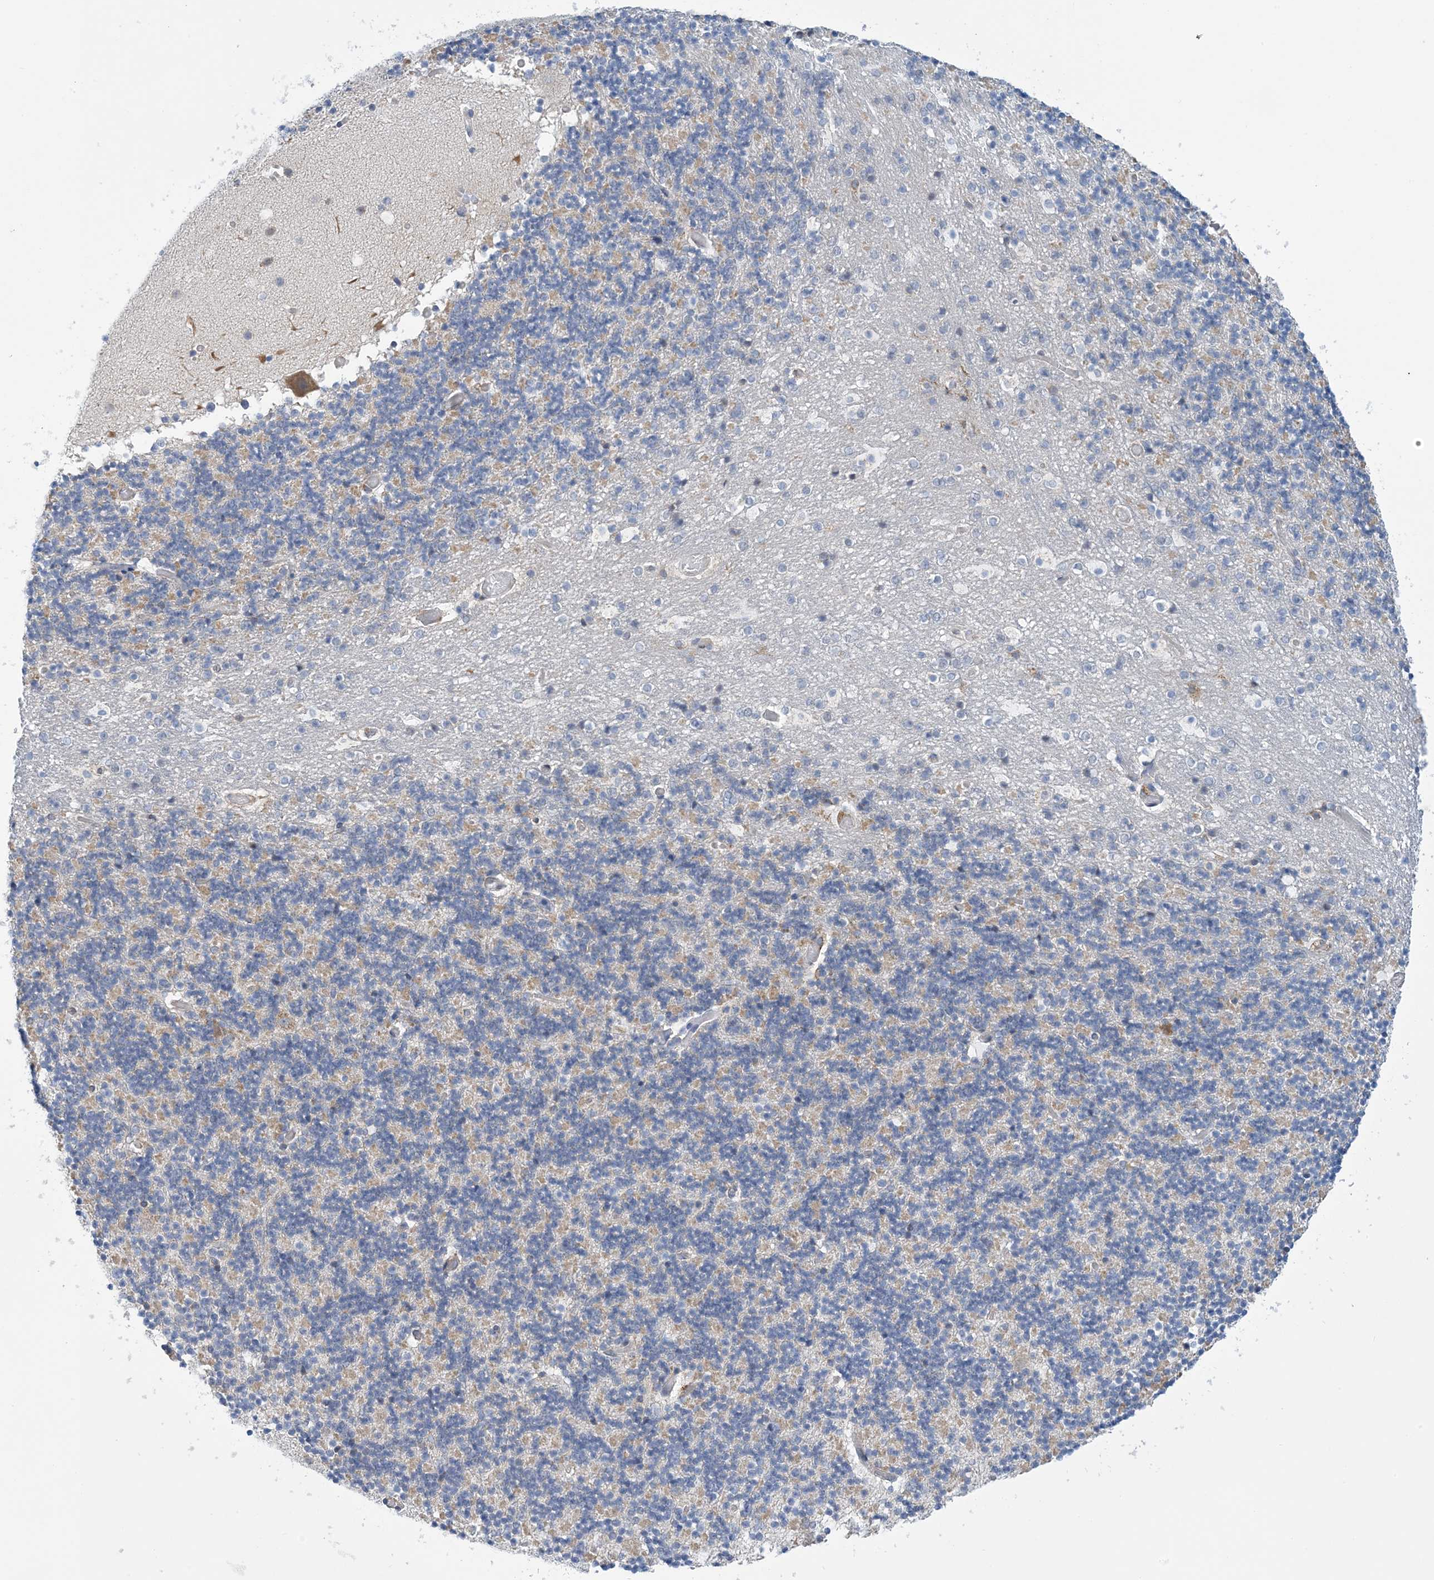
{"staining": {"intensity": "weak", "quantity": "25%-75%", "location": "cytoplasmic/membranous"}, "tissue": "cerebellum", "cell_type": "Cells in granular layer", "image_type": "normal", "snomed": [{"axis": "morphology", "description": "Normal tissue, NOS"}, {"axis": "topography", "description": "Cerebellum"}], "caption": "The image demonstrates staining of normal cerebellum, revealing weak cytoplasmic/membranous protein staining (brown color) within cells in granular layer.", "gene": "CCDC14", "patient": {"sex": "male", "age": 57}}